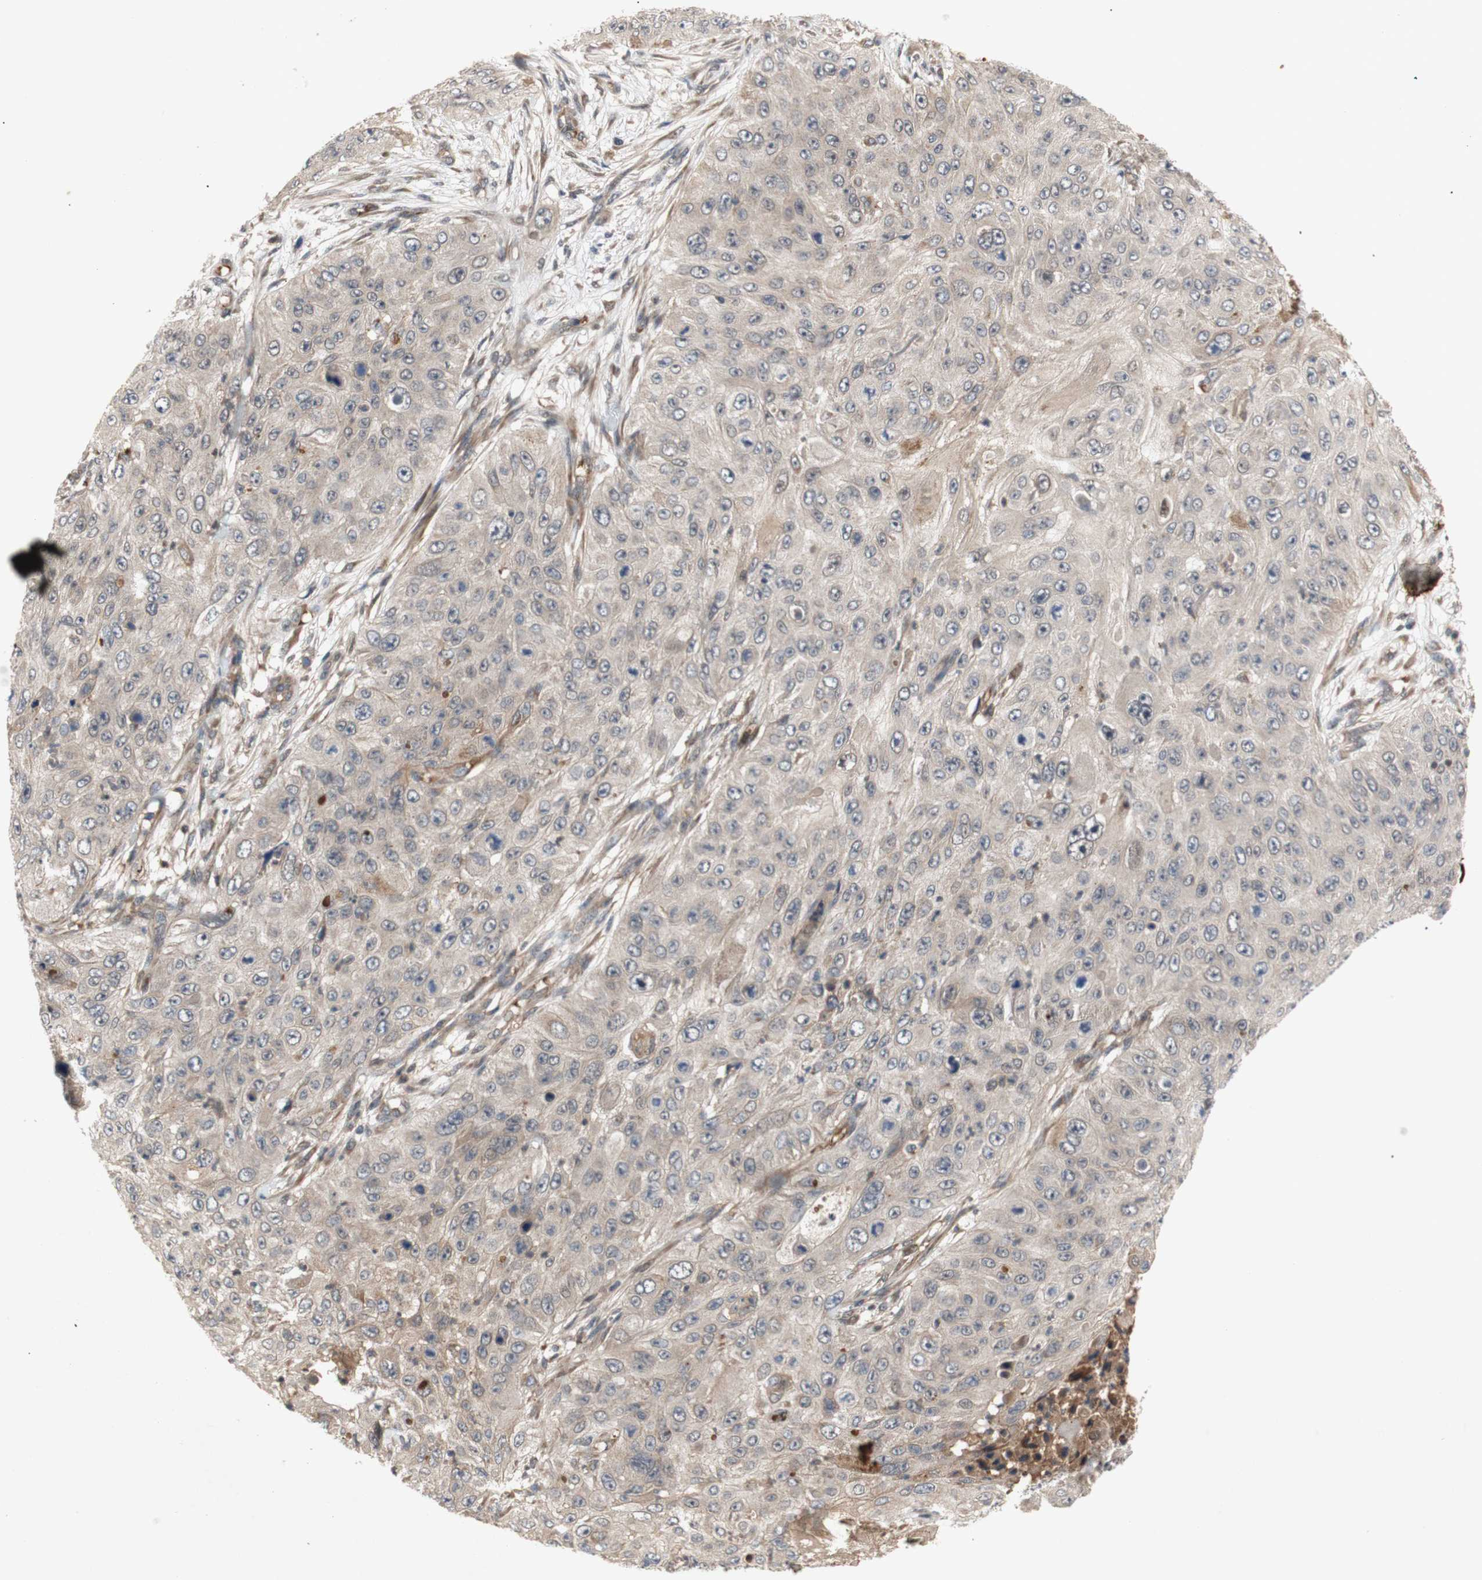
{"staining": {"intensity": "weak", "quantity": ">75%", "location": "cytoplasmic/membranous"}, "tissue": "skin cancer", "cell_type": "Tumor cells", "image_type": "cancer", "snomed": [{"axis": "morphology", "description": "Squamous cell carcinoma, NOS"}, {"axis": "topography", "description": "Skin"}], "caption": "Protein expression analysis of human squamous cell carcinoma (skin) reveals weak cytoplasmic/membranous expression in approximately >75% of tumor cells.", "gene": "PKN1", "patient": {"sex": "female", "age": 80}}